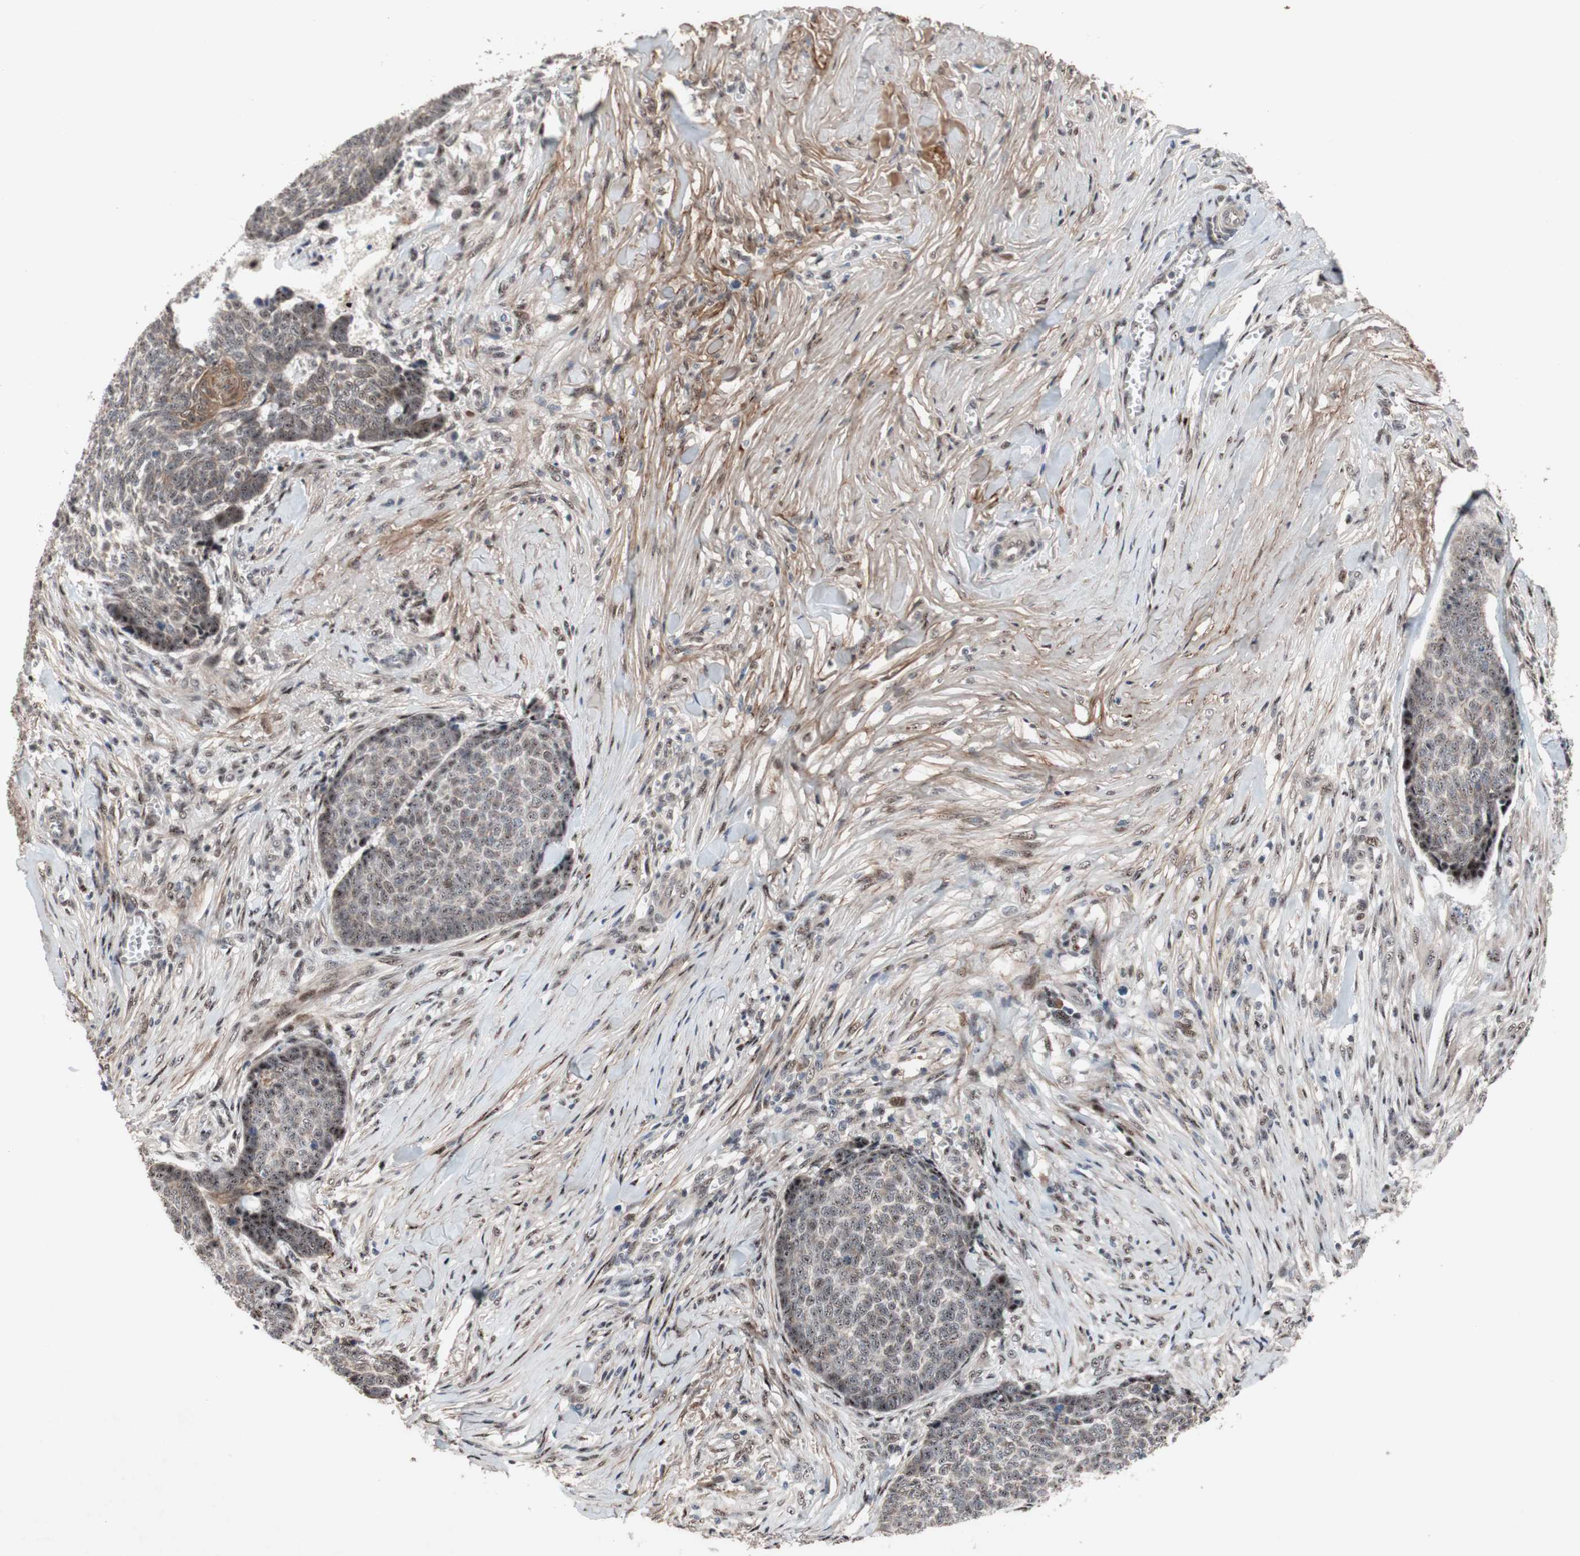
{"staining": {"intensity": "weak", "quantity": "<25%", "location": "nuclear"}, "tissue": "skin cancer", "cell_type": "Tumor cells", "image_type": "cancer", "snomed": [{"axis": "morphology", "description": "Basal cell carcinoma"}, {"axis": "topography", "description": "Skin"}], "caption": "Immunohistochemistry image of neoplastic tissue: human skin cancer stained with DAB (3,3'-diaminobenzidine) exhibits no significant protein expression in tumor cells. The staining was performed using DAB (3,3'-diaminobenzidine) to visualize the protein expression in brown, while the nuclei were stained in blue with hematoxylin (Magnification: 20x).", "gene": "SOX7", "patient": {"sex": "male", "age": 84}}